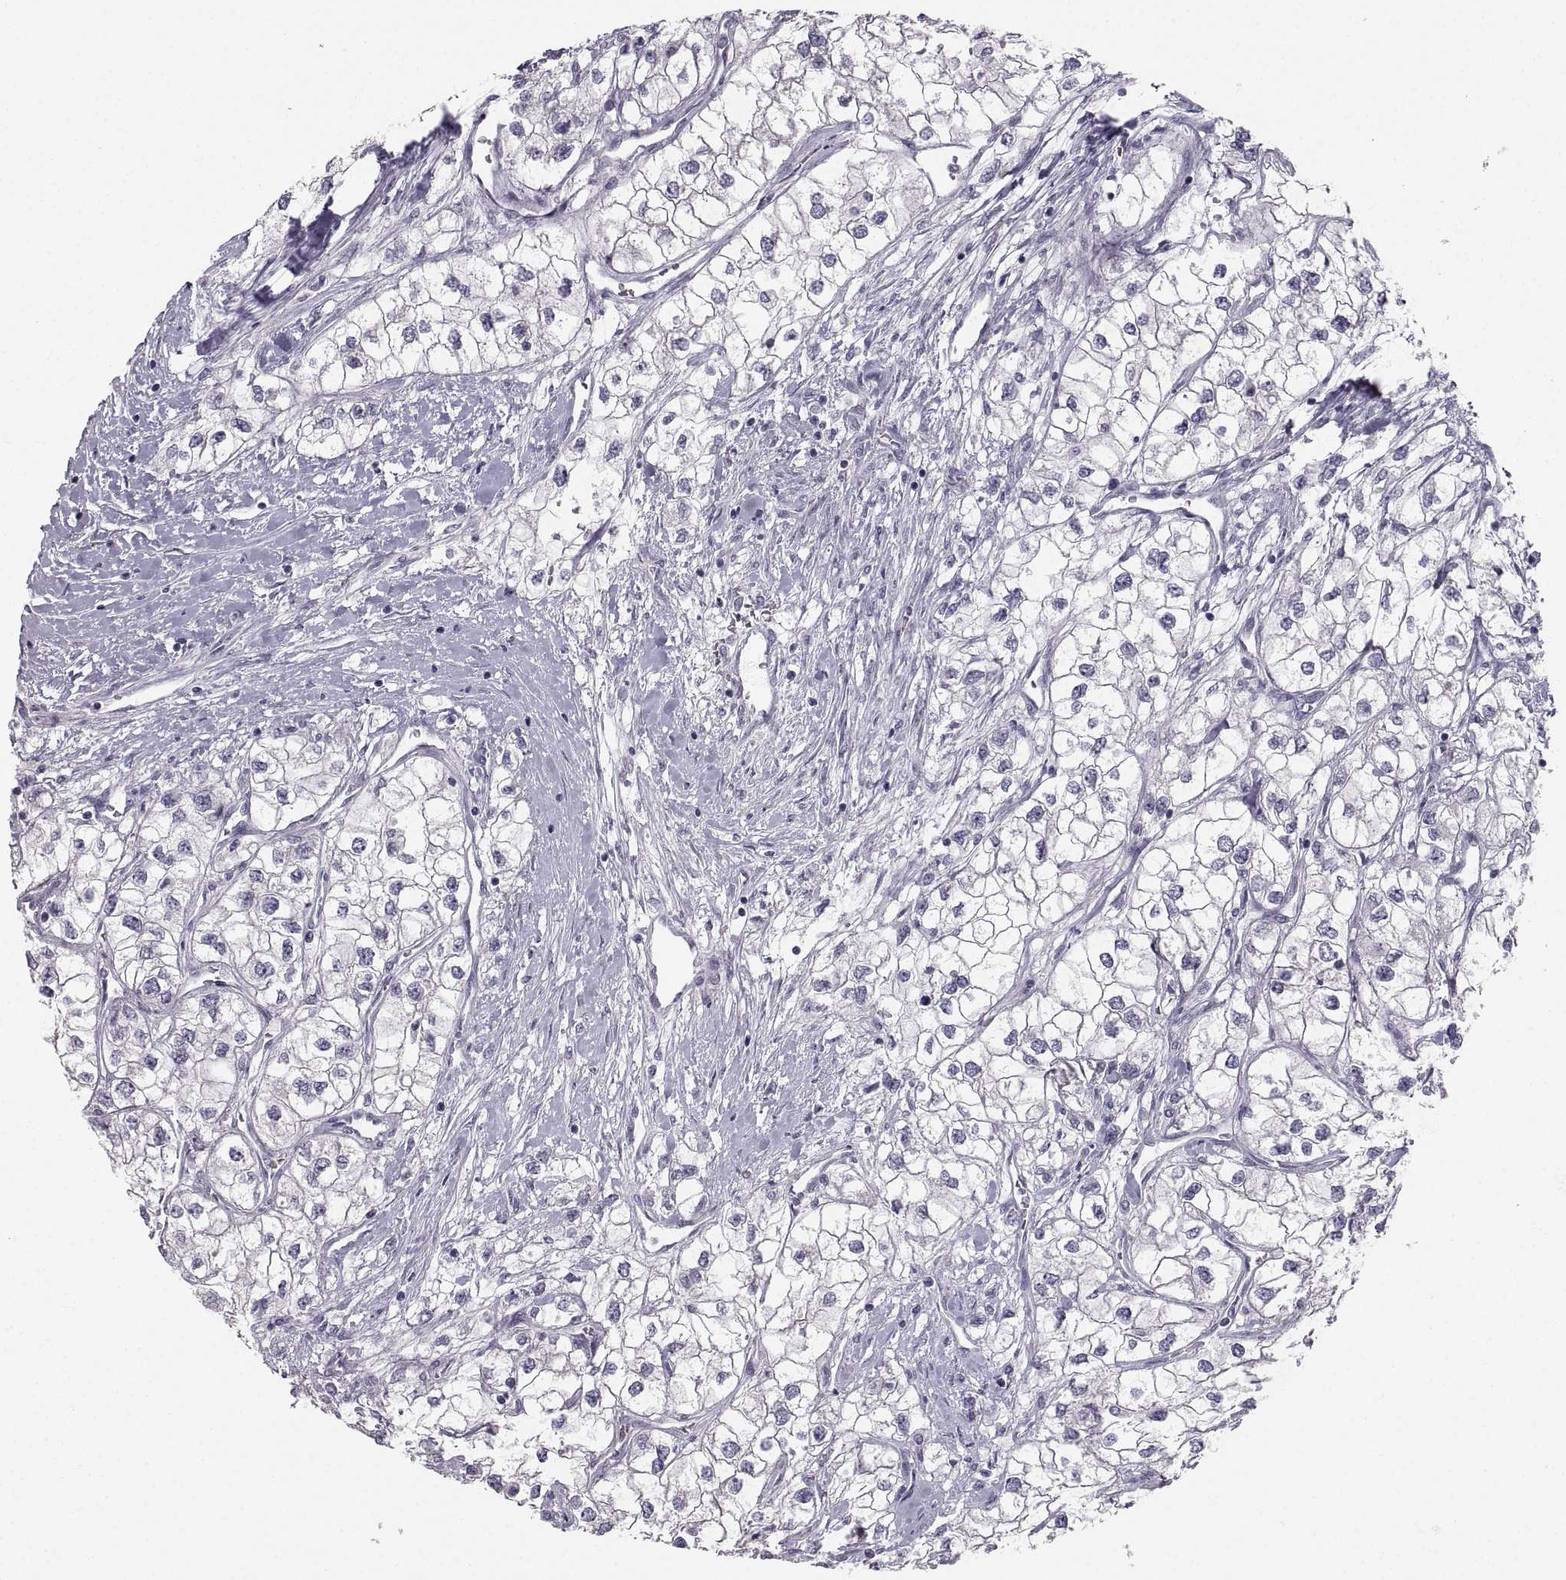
{"staining": {"intensity": "negative", "quantity": "none", "location": "none"}, "tissue": "renal cancer", "cell_type": "Tumor cells", "image_type": "cancer", "snomed": [{"axis": "morphology", "description": "Adenocarcinoma, NOS"}, {"axis": "topography", "description": "Kidney"}], "caption": "The photomicrograph displays no staining of tumor cells in renal cancer.", "gene": "ZNF185", "patient": {"sex": "male", "age": 59}}